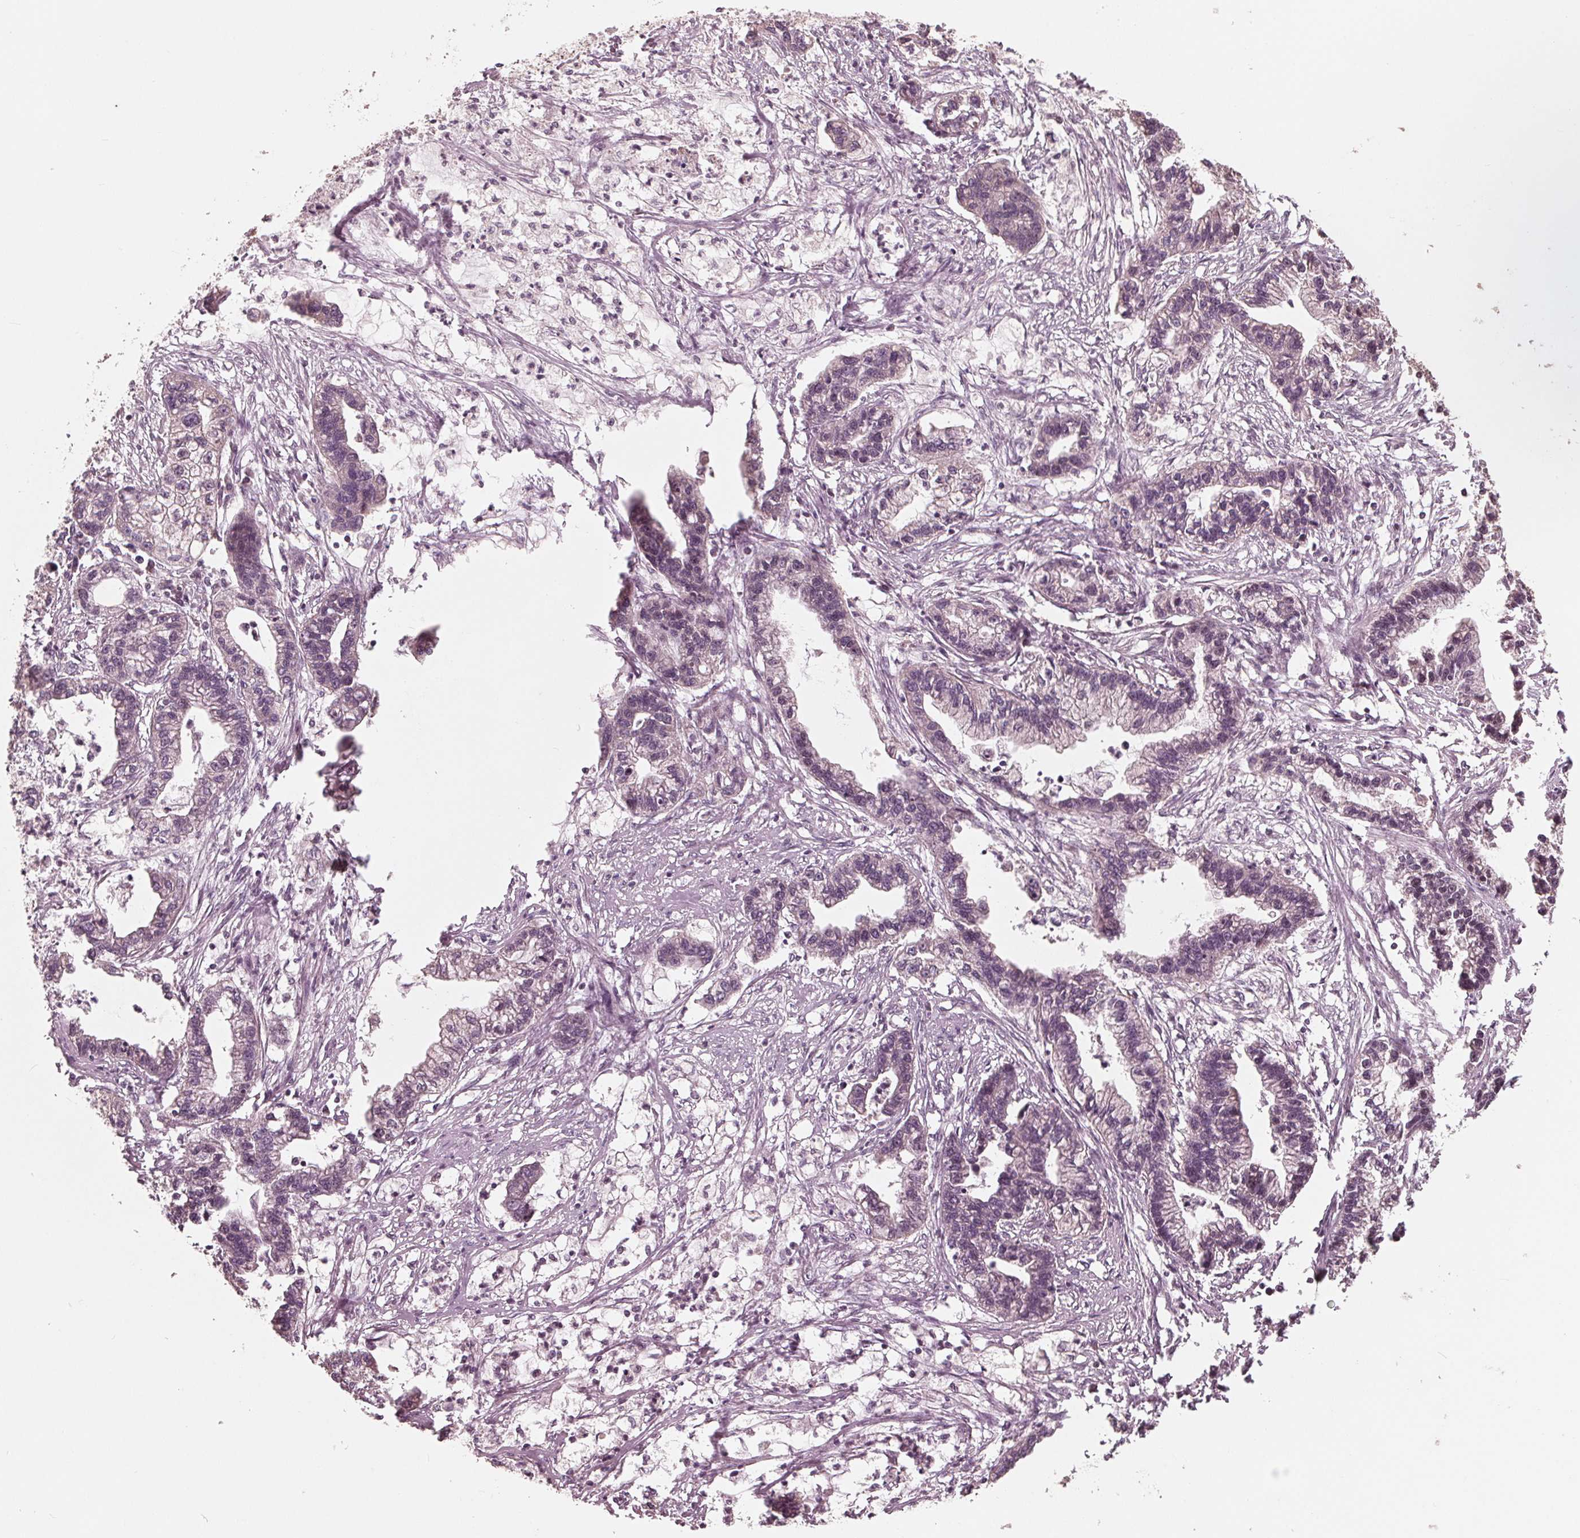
{"staining": {"intensity": "weak", "quantity": "<25%", "location": "nuclear"}, "tissue": "stomach cancer", "cell_type": "Tumor cells", "image_type": "cancer", "snomed": [{"axis": "morphology", "description": "Adenocarcinoma, NOS"}, {"axis": "topography", "description": "Stomach"}], "caption": "Tumor cells show no significant positivity in stomach adenocarcinoma.", "gene": "HIRIP3", "patient": {"sex": "male", "age": 83}}